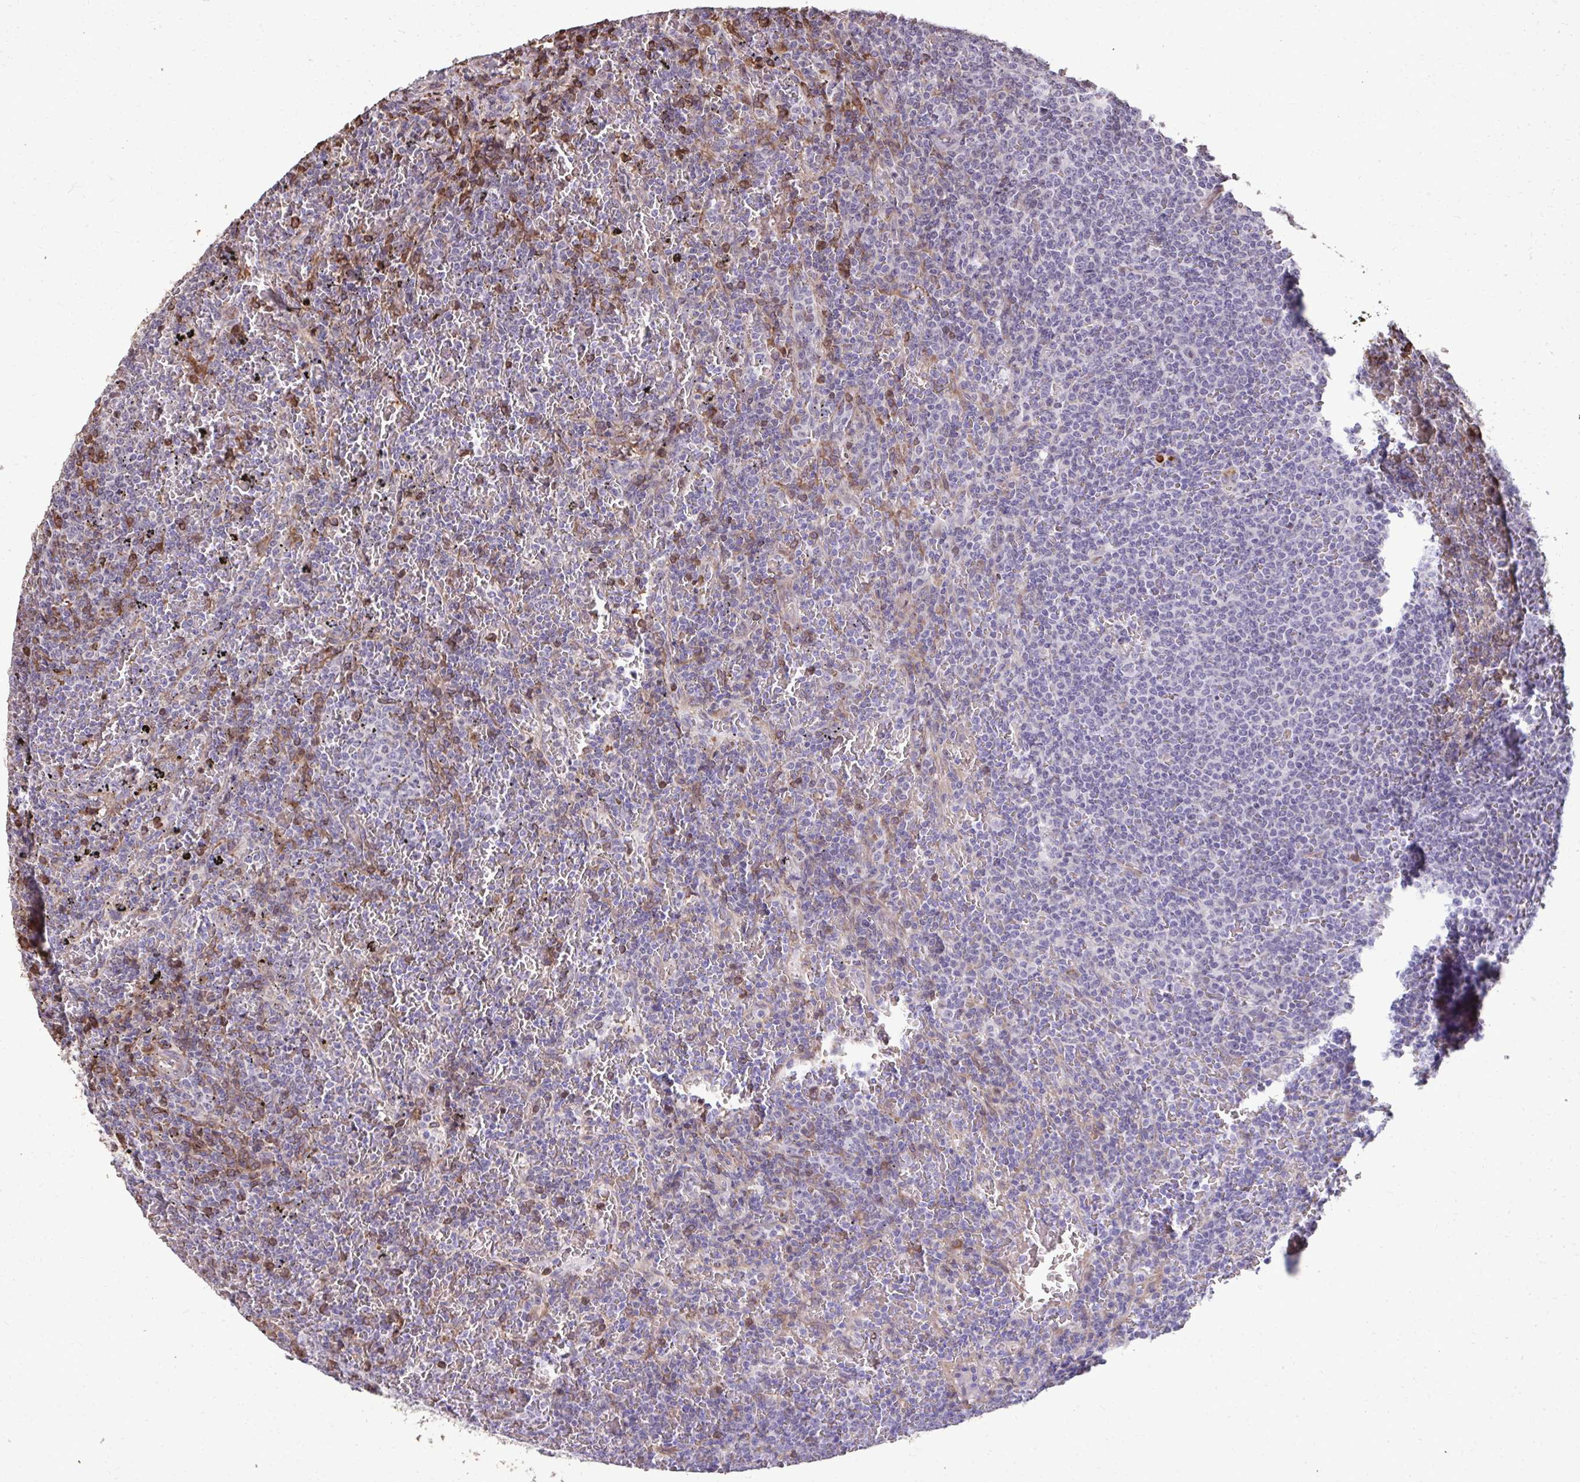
{"staining": {"intensity": "negative", "quantity": "none", "location": "none"}, "tissue": "lymphoma", "cell_type": "Tumor cells", "image_type": "cancer", "snomed": [{"axis": "morphology", "description": "Malignant lymphoma, non-Hodgkin's type, Low grade"}, {"axis": "topography", "description": "Spleen"}], "caption": "An image of low-grade malignant lymphoma, non-Hodgkin's type stained for a protein reveals no brown staining in tumor cells. (DAB immunohistochemistry (IHC), high magnification).", "gene": "FIBCD1", "patient": {"sex": "female", "age": 77}}